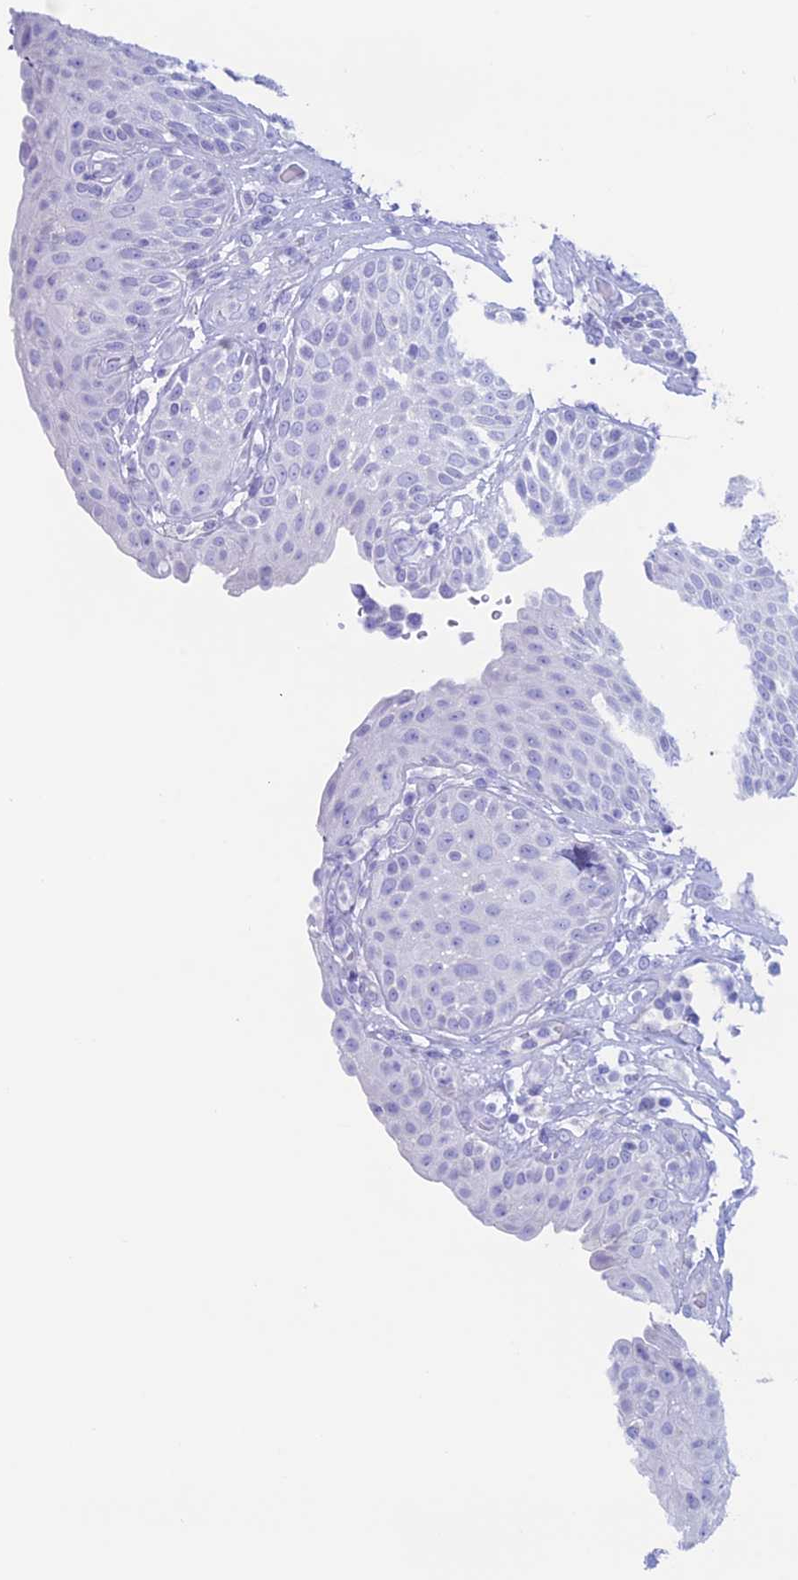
{"staining": {"intensity": "negative", "quantity": "none", "location": "none"}, "tissue": "urinary bladder", "cell_type": "Urothelial cells", "image_type": "normal", "snomed": [{"axis": "morphology", "description": "Normal tissue, NOS"}, {"axis": "topography", "description": "Urinary bladder"}], "caption": "Immunohistochemistry photomicrograph of unremarkable urinary bladder stained for a protein (brown), which displays no expression in urothelial cells. Nuclei are stained in blue.", "gene": "RP1", "patient": {"sex": "female", "age": 62}}